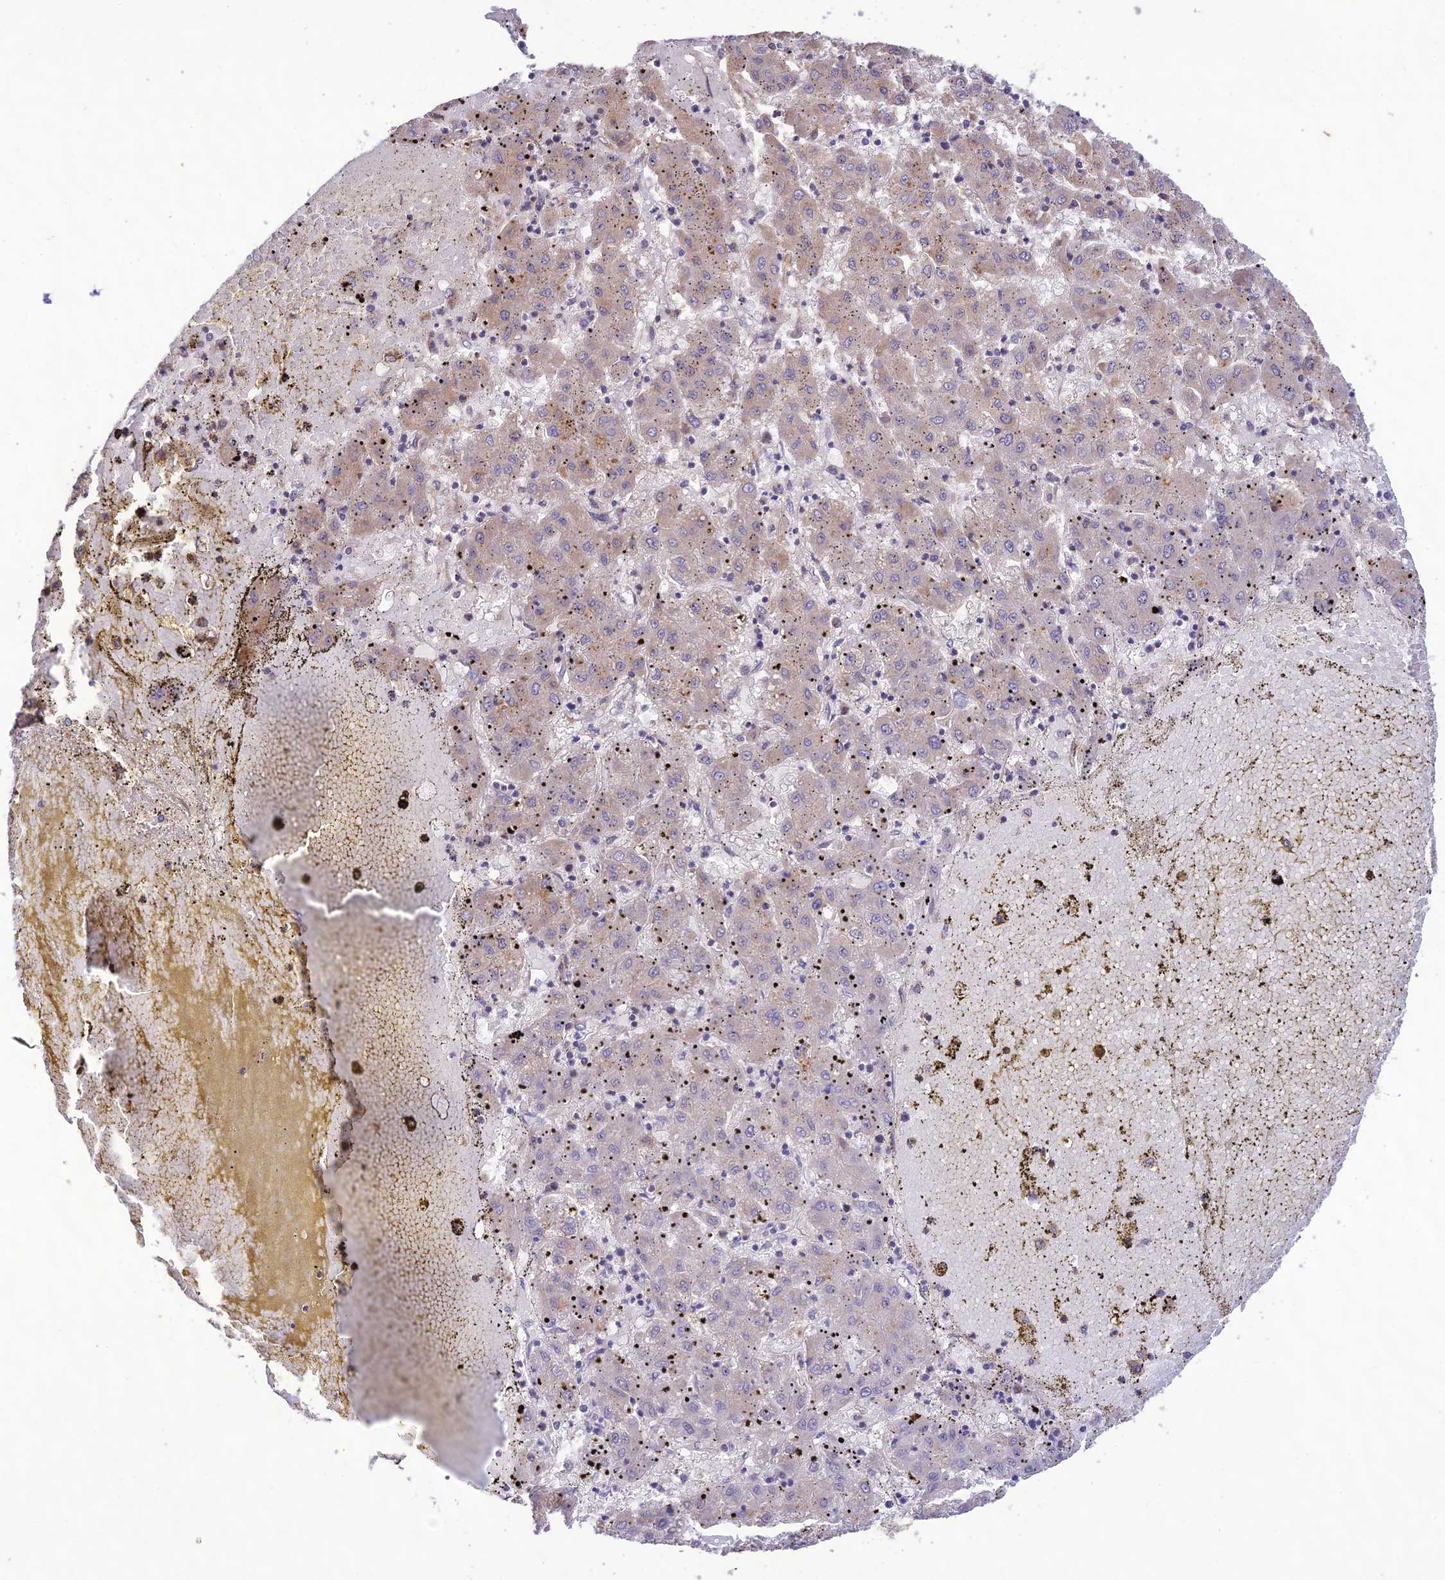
{"staining": {"intensity": "weak", "quantity": "<25%", "location": "cytoplasmic/membranous"}, "tissue": "liver cancer", "cell_type": "Tumor cells", "image_type": "cancer", "snomed": [{"axis": "morphology", "description": "Carcinoma, Hepatocellular, NOS"}, {"axis": "topography", "description": "Liver"}], "caption": "Liver cancer (hepatocellular carcinoma) was stained to show a protein in brown. There is no significant positivity in tumor cells.", "gene": "TMEM259", "patient": {"sex": "male", "age": 72}}